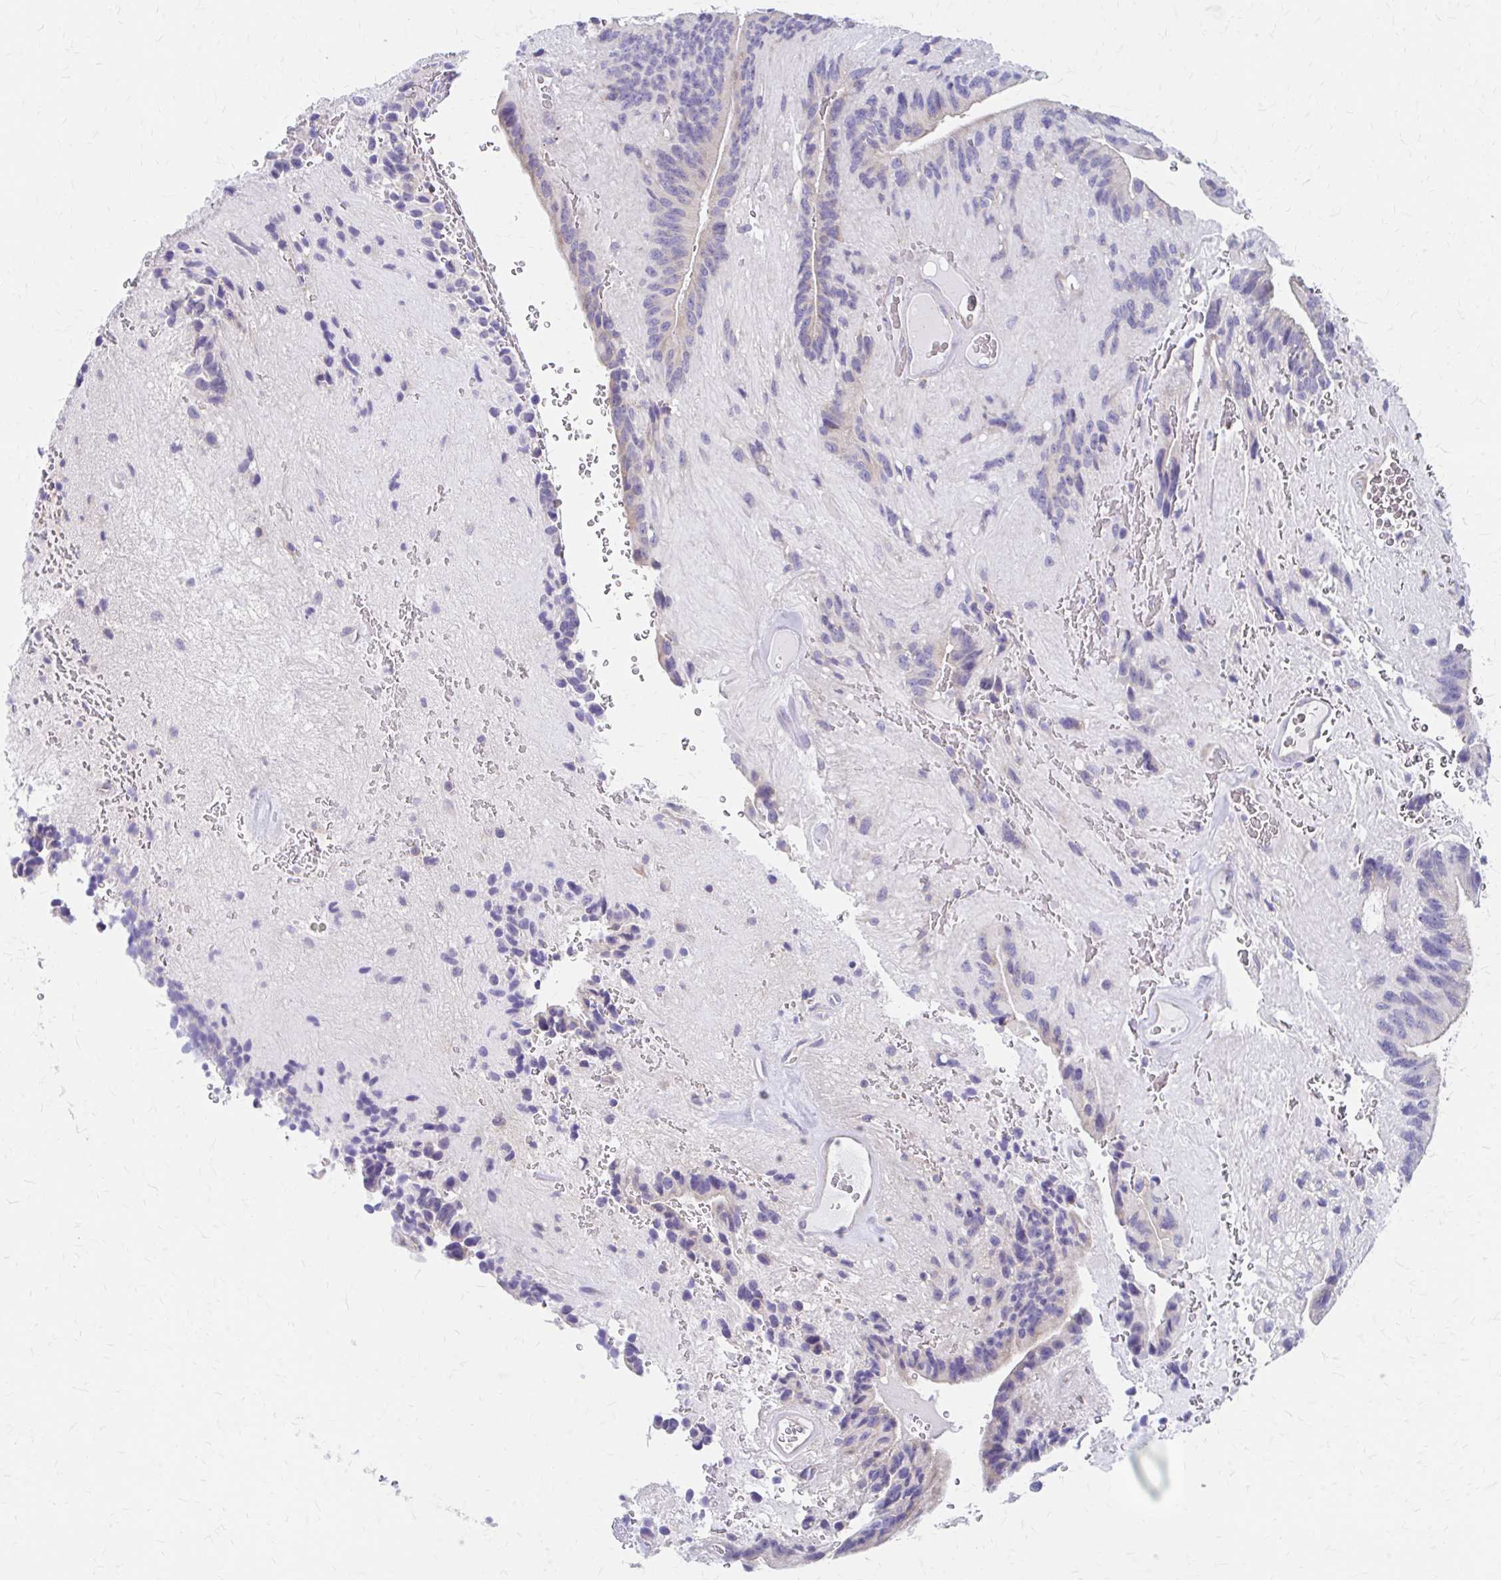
{"staining": {"intensity": "negative", "quantity": "none", "location": "none"}, "tissue": "glioma", "cell_type": "Tumor cells", "image_type": "cancer", "snomed": [{"axis": "morphology", "description": "Glioma, malignant, Low grade"}, {"axis": "topography", "description": "Brain"}], "caption": "Immunohistochemistry histopathology image of glioma stained for a protein (brown), which reveals no positivity in tumor cells.", "gene": "RPL27A", "patient": {"sex": "male", "age": 31}}